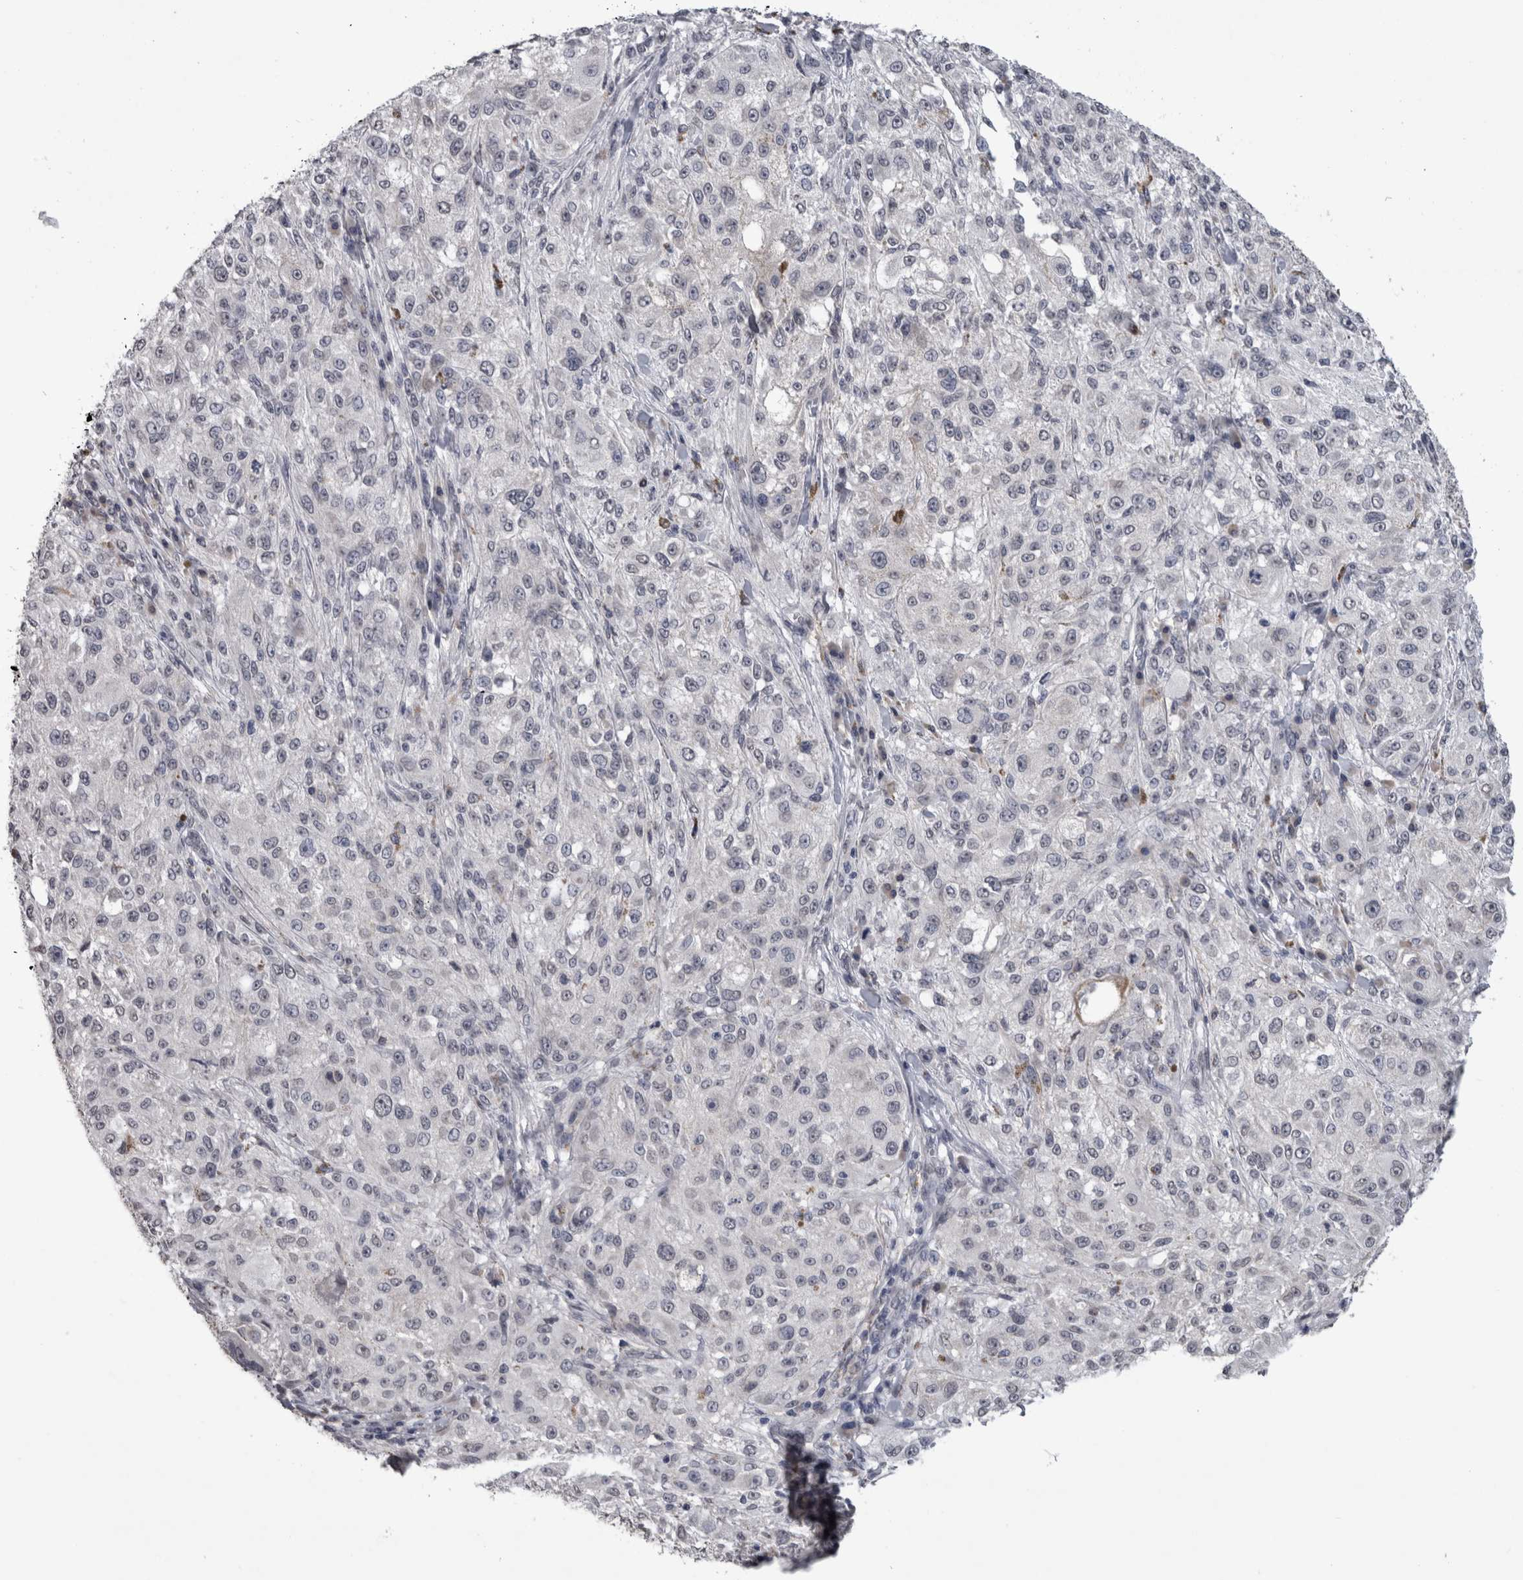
{"staining": {"intensity": "negative", "quantity": "none", "location": "none"}, "tissue": "melanoma", "cell_type": "Tumor cells", "image_type": "cancer", "snomed": [{"axis": "morphology", "description": "Necrosis, NOS"}, {"axis": "morphology", "description": "Malignant melanoma, NOS"}, {"axis": "topography", "description": "Skin"}], "caption": "Human malignant melanoma stained for a protein using immunohistochemistry (IHC) shows no positivity in tumor cells.", "gene": "PAX5", "patient": {"sex": "female", "age": 87}}